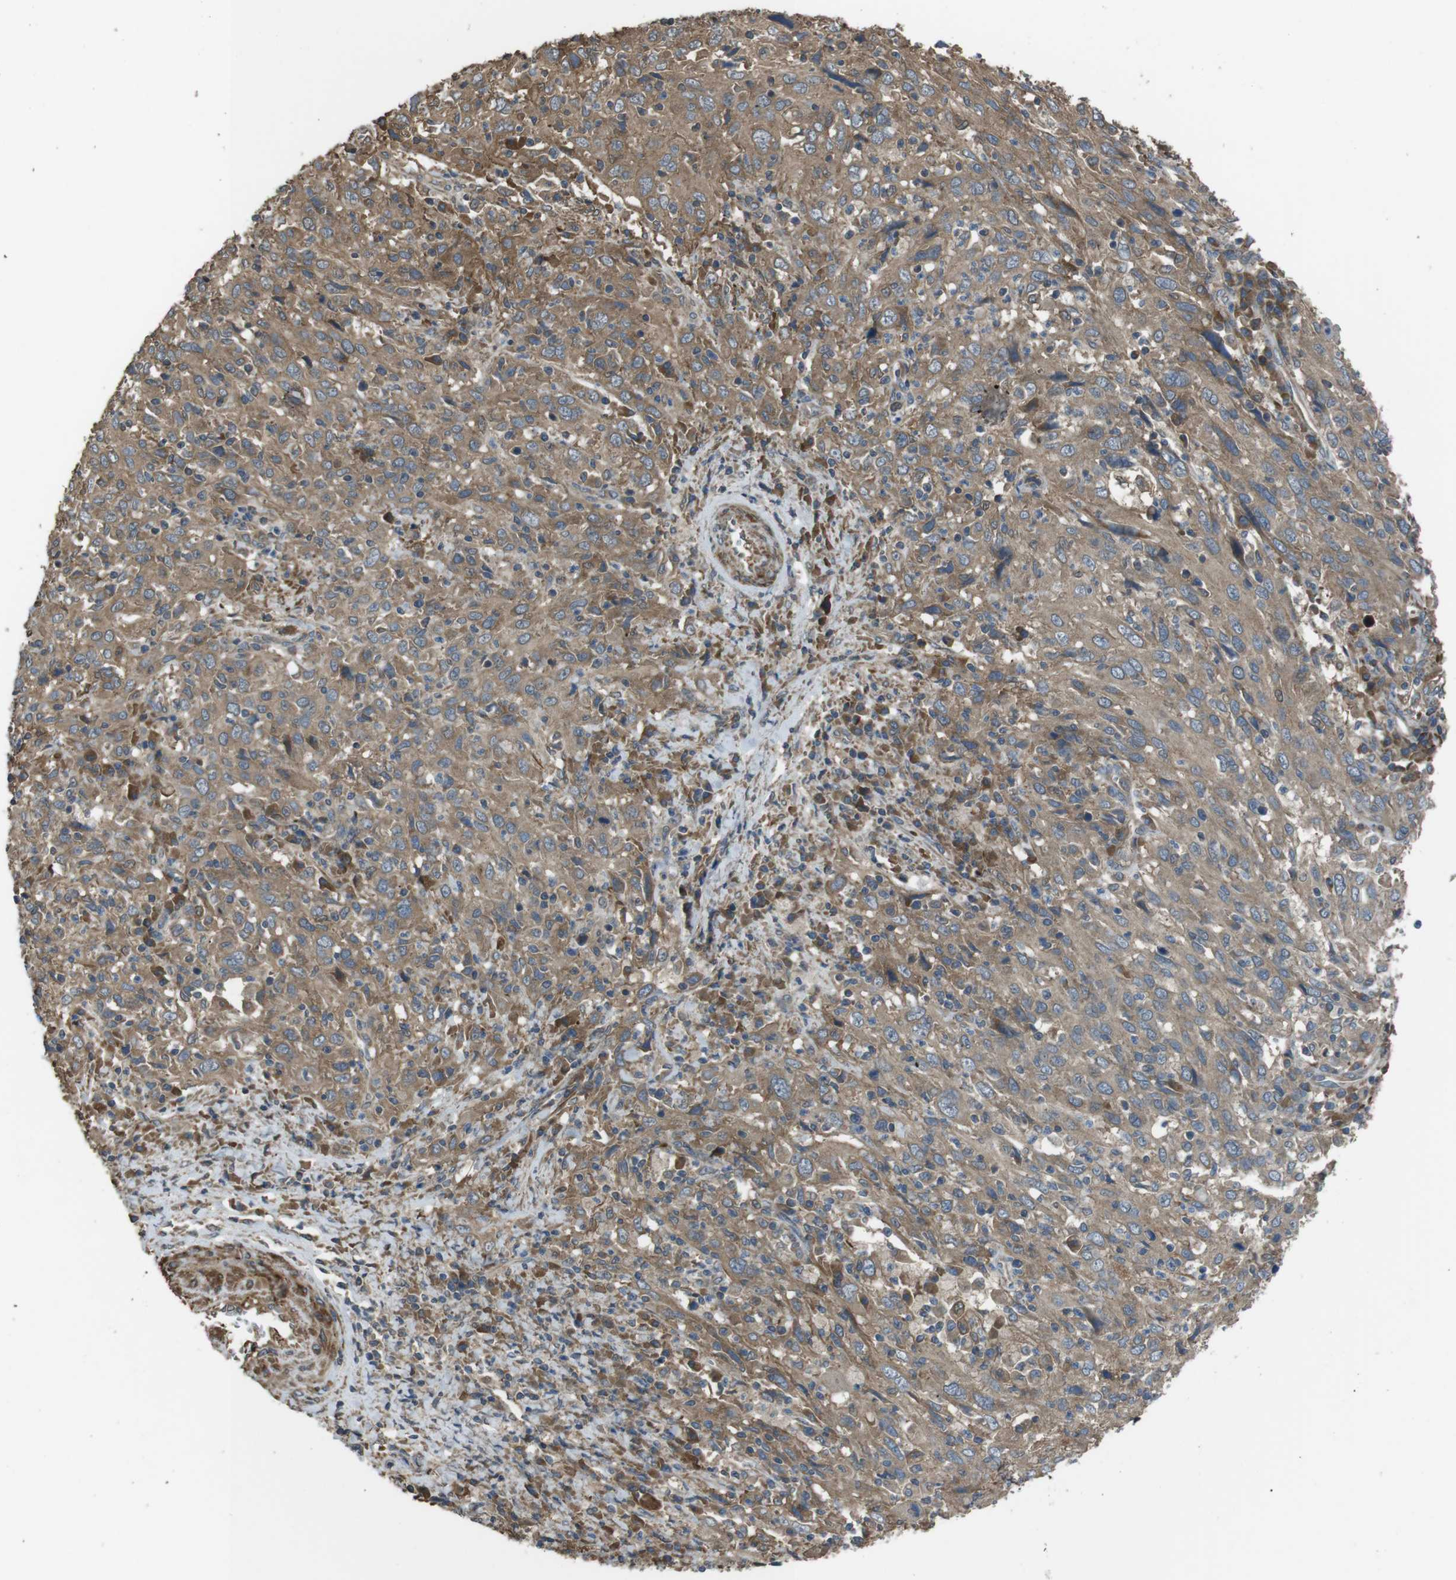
{"staining": {"intensity": "moderate", "quantity": ">75%", "location": "cytoplasmic/membranous"}, "tissue": "cervical cancer", "cell_type": "Tumor cells", "image_type": "cancer", "snomed": [{"axis": "morphology", "description": "Squamous cell carcinoma, NOS"}, {"axis": "topography", "description": "Cervix"}], "caption": "Immunohistochemical staining of human cervical cancer exhibits medium levels of moderate cytoplasmic/membranous protein expression in approximately >75% of tumor cells.", "gene": "FUT2", "patient": {"sex": "female", "age": 46}}